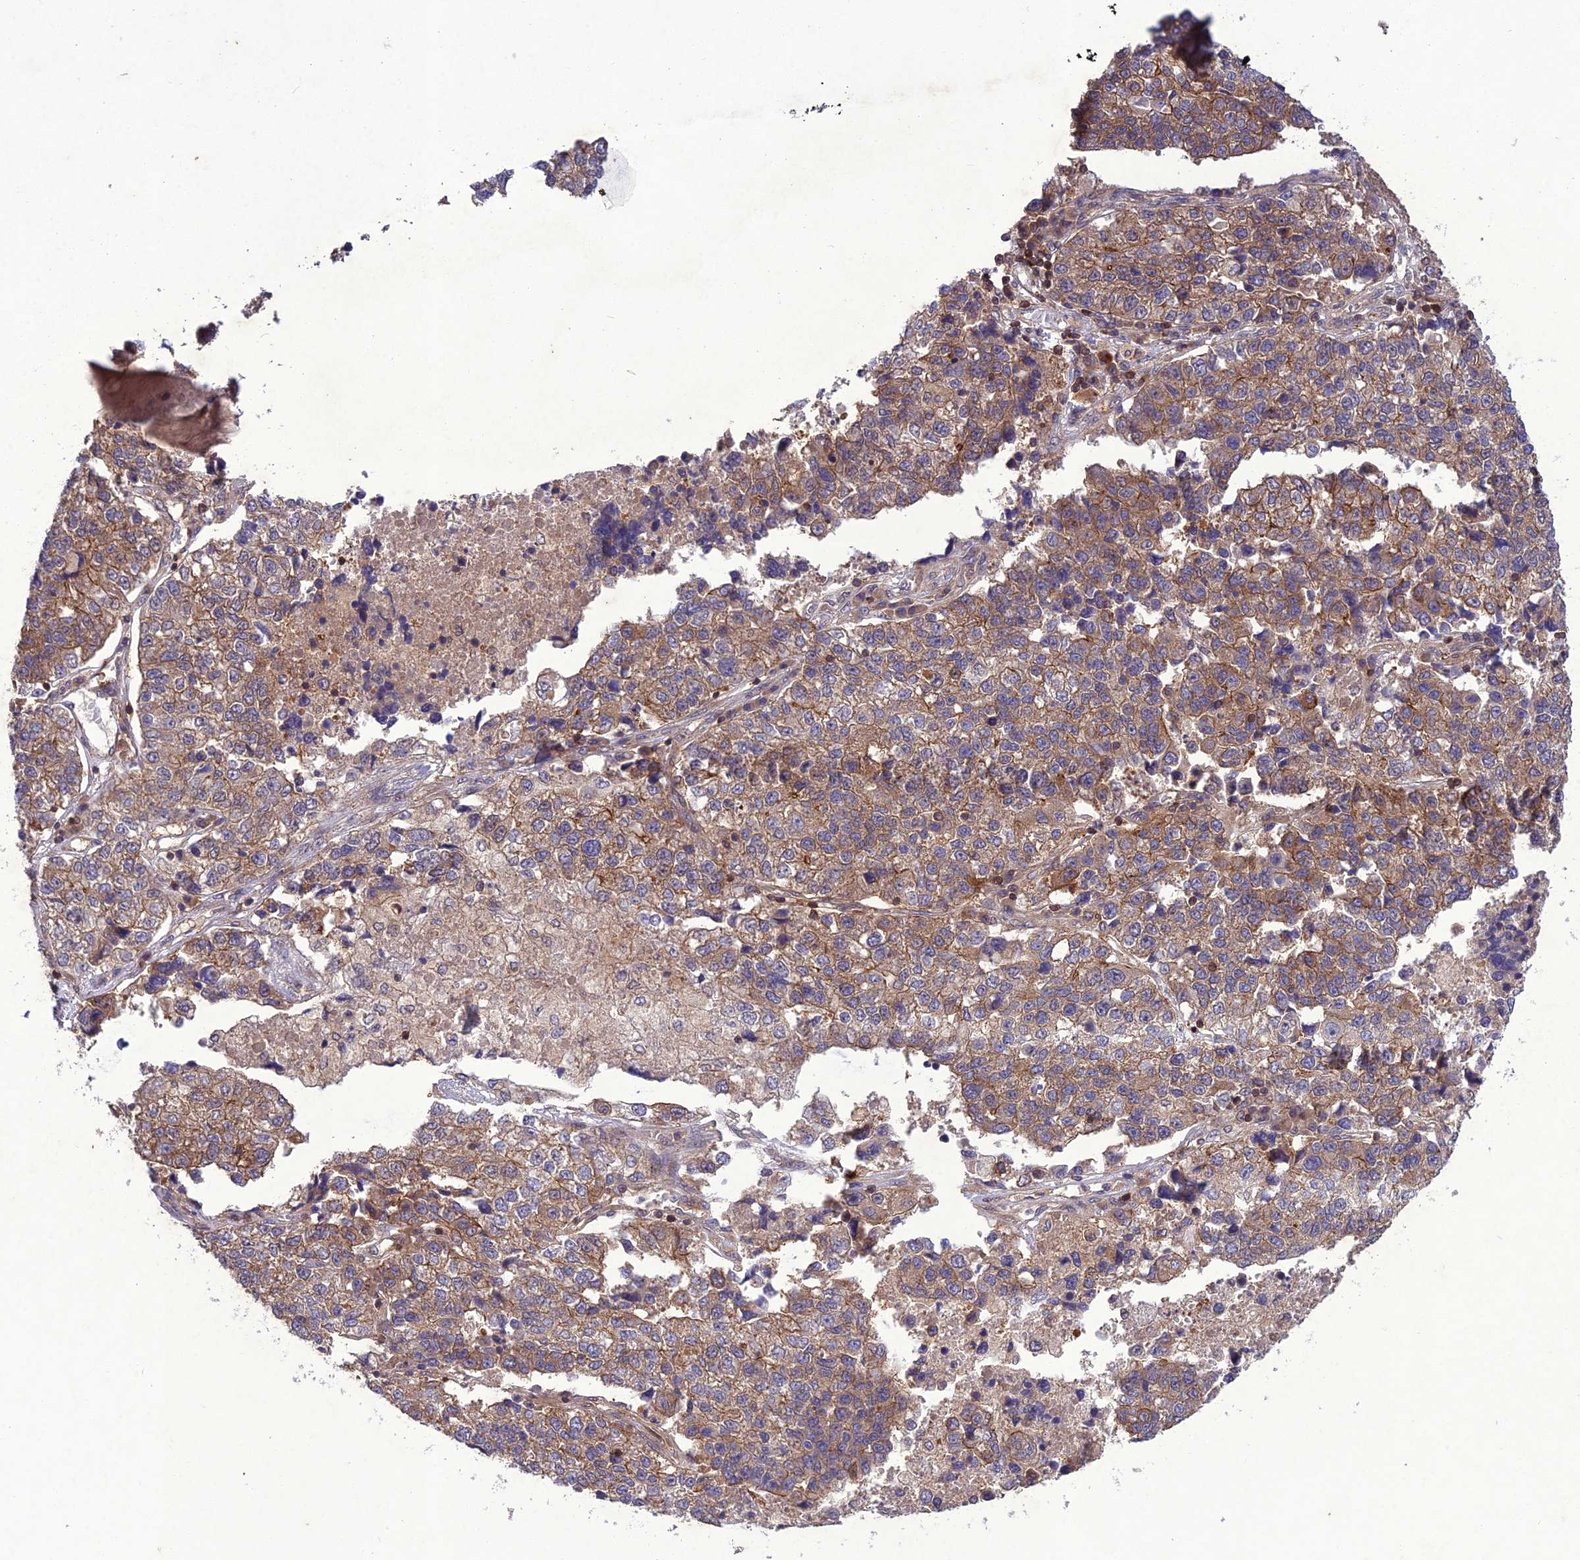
{"staining": {"intensity": "moderate", "quantity": ">75%", "location": "cytoplasmic/membranous"}, "tissue": "lung cancer", "cell_type": "Tumor cells", "image_type": "cancer", "snomed": [{"axis": "morphology", "description": "Adenocarcinoma, NOS"}, {"axis": "topography", "description": "Lung"}], "caption": "Tumor cells reveal medium levels of moderate cytoplasmic/membranous expression in approximately >75% of cells in human adenocarcinoma (lung).", "gene": "GDF6", "patient": {"sex": "male", "age": 49}}